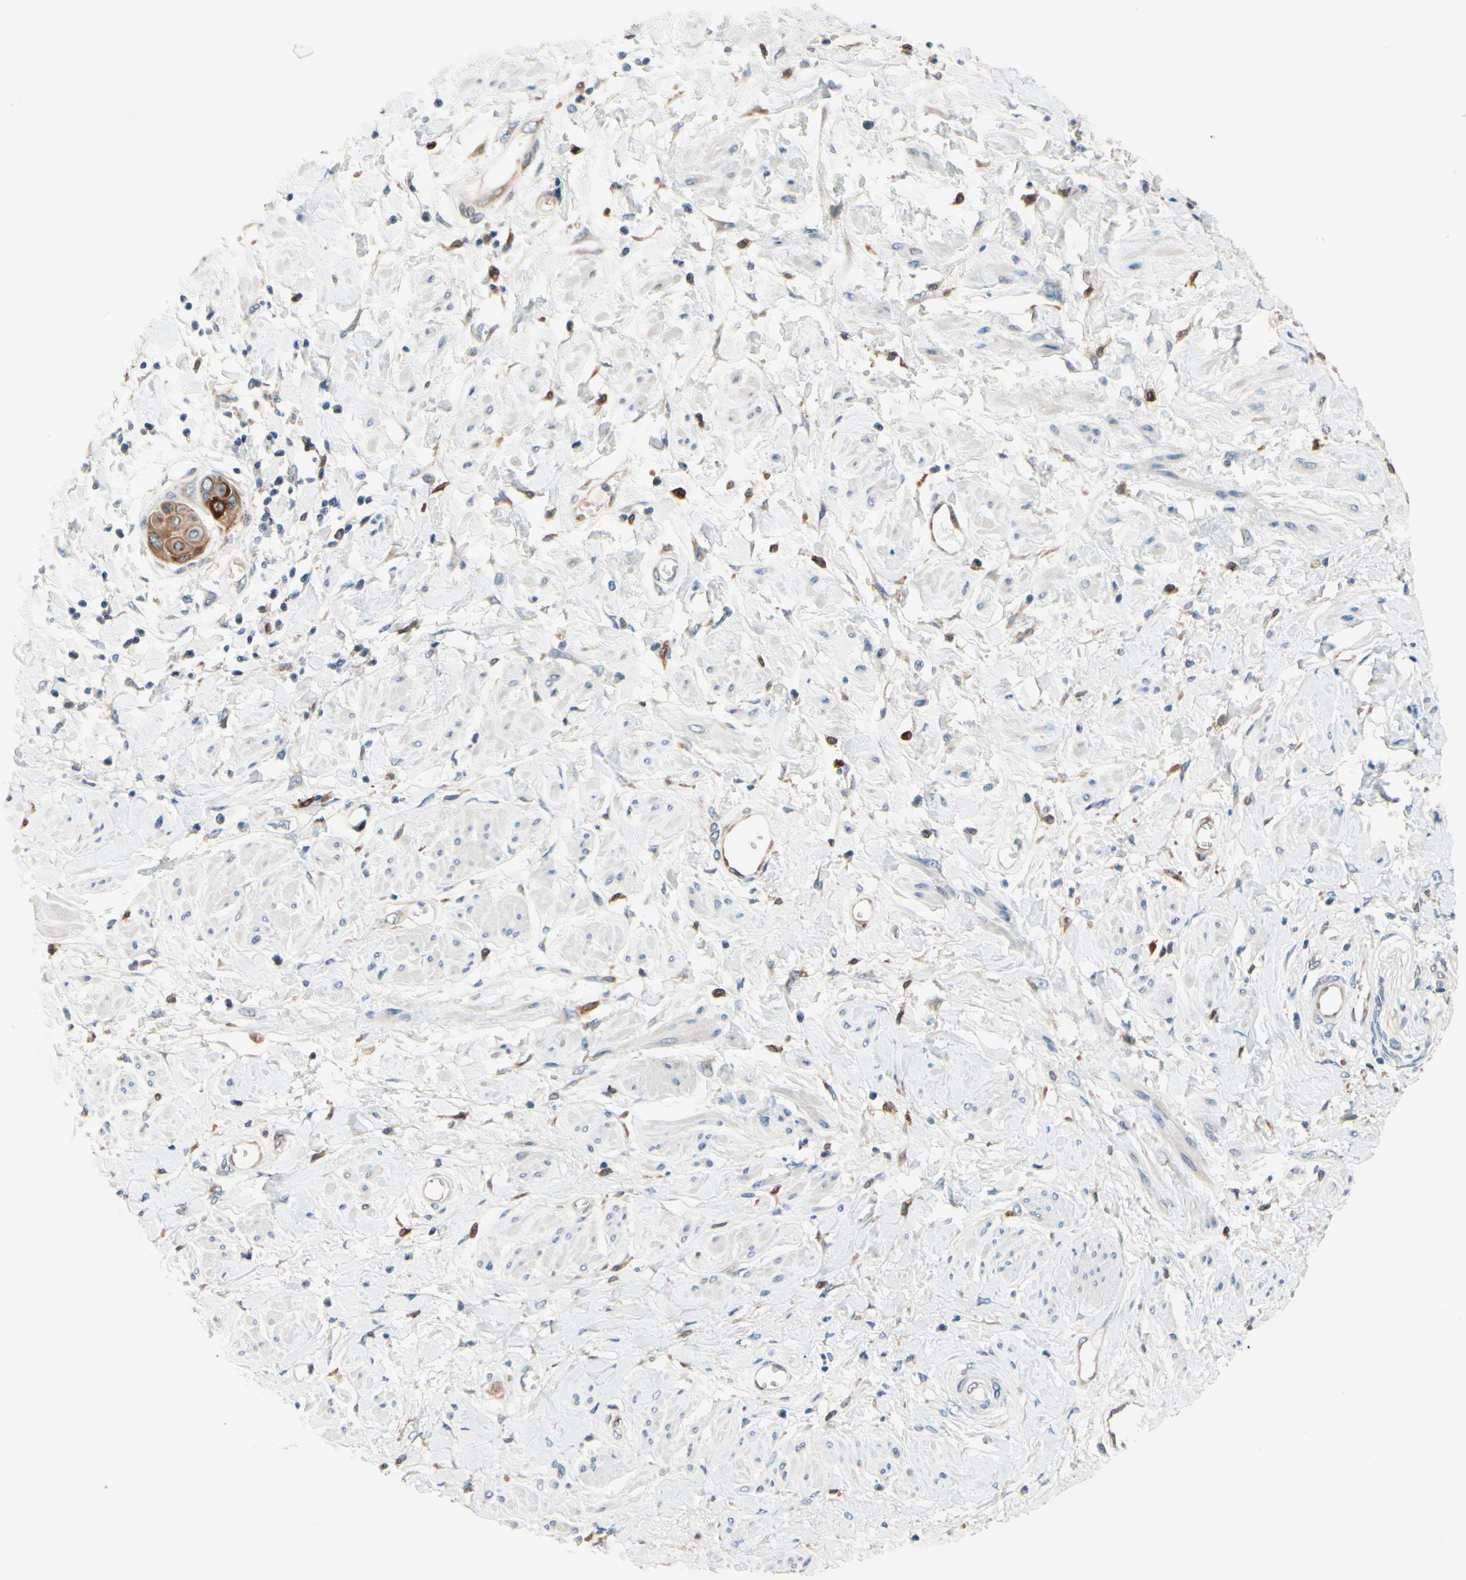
{"staining": {"intensity": "moderate", "quantity": ">75%", "location": "cytoplasmic/membranous"}, "tissue": "cervical cancer", "cell_type": "Tumor cells", "image_type": "cancer", "snomed": [{"axis": "morphology", "description": "Squamous cell carcinoma, NOS"}, {"axis": "topography", "description": "Cervix"}], "caption": "Immunohistochemistry (IHC) (DAB (3,3'-diaminobenzidine)) staining of squamous cell carcinoma (cervical) exhibits moderate cytoplasmic/membranous protein expression in about >75% of tumor cells. Using DAB (3,3'-diaminobenzidine) (brown) and hematoxylin (blue) stains, captured at high magnification using brightfield microscopy.", "gene": "PRXL2A", "patient": {"sex": "female", "age": 57}}